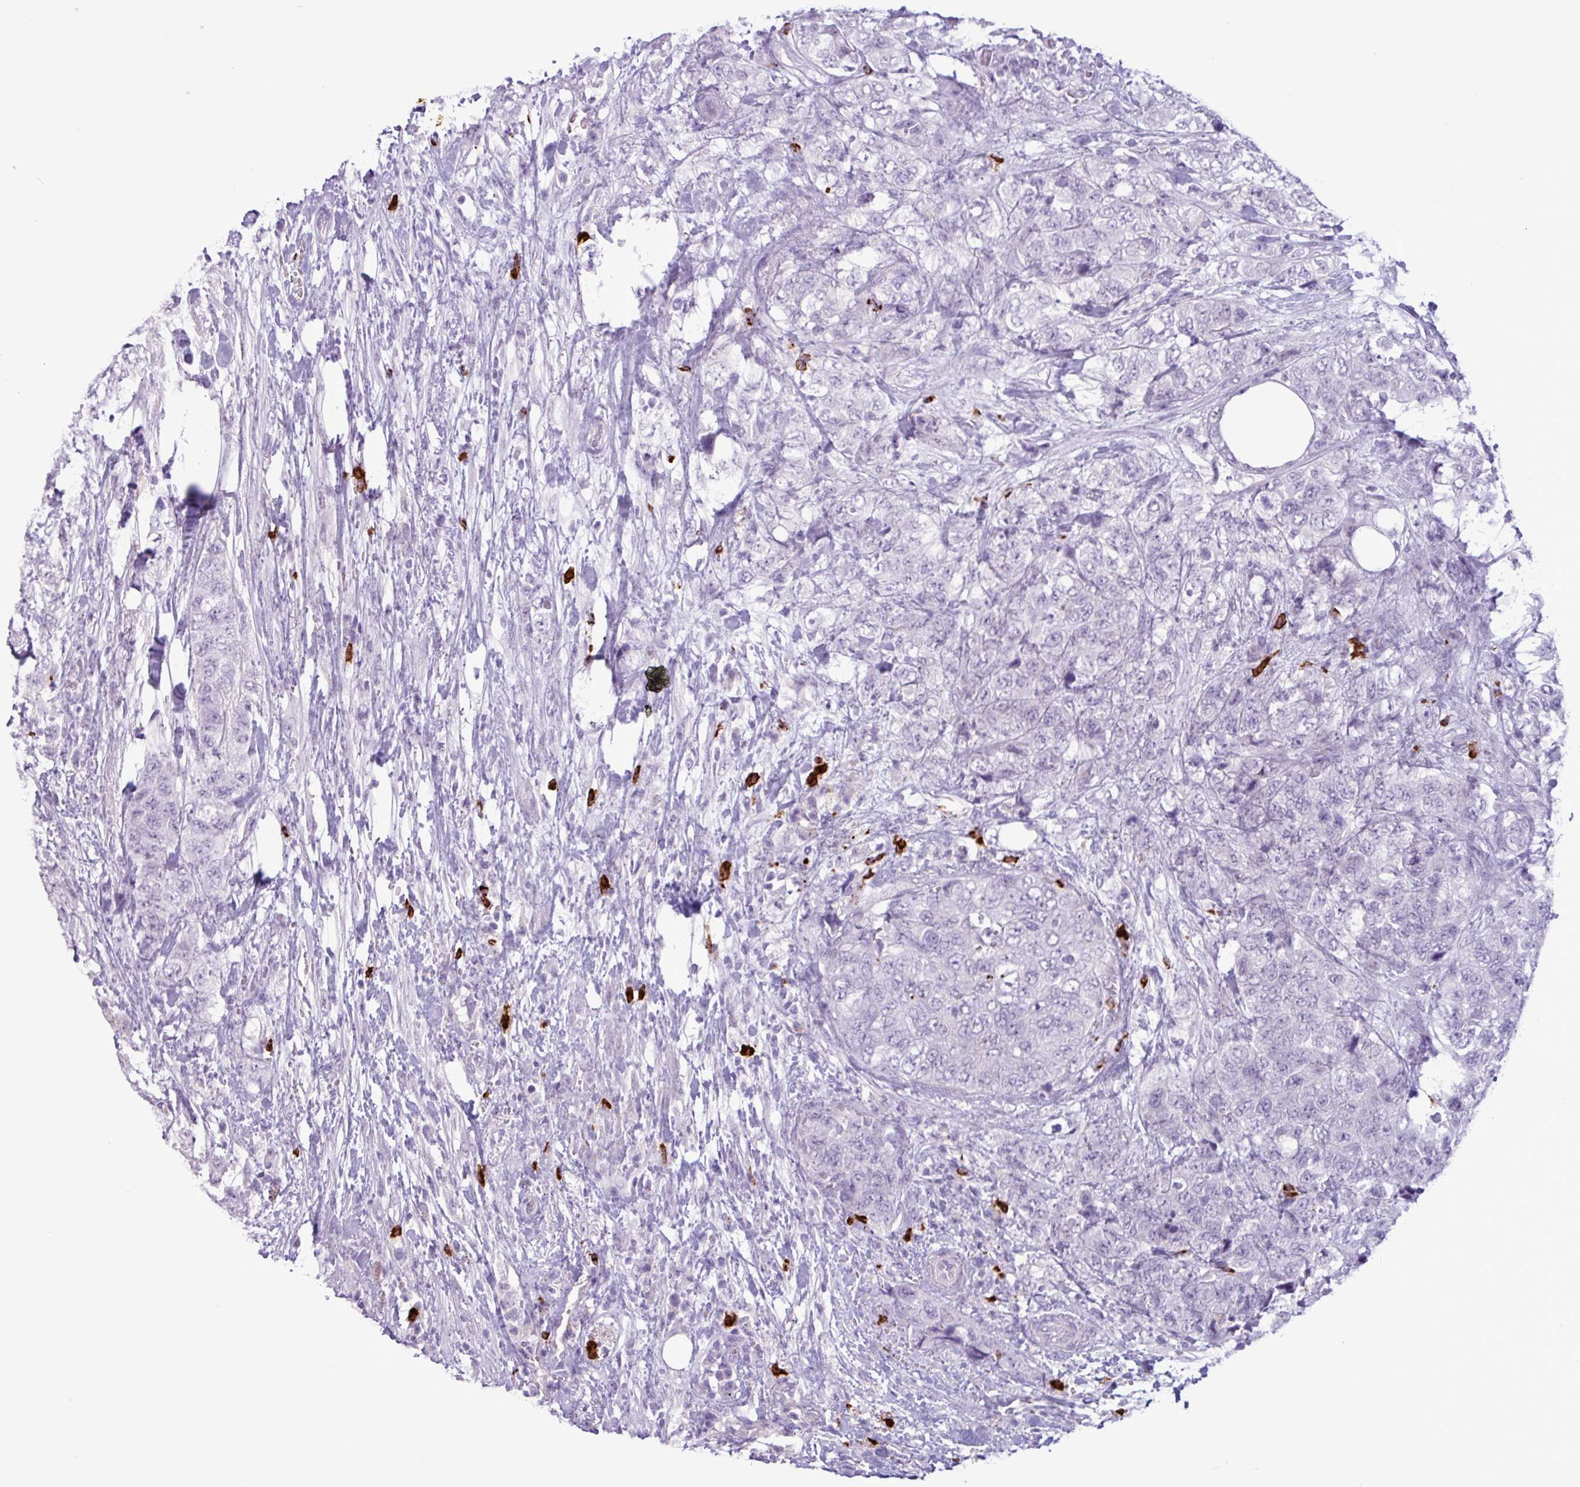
{"staining": {"intensity": "negative", "quantity": "none", "location": "none"}, "tissue": "urothelial cancer", "cell_type": "Tumor cells", "image_type": "cancer", "snomed": [{"axis": "morphology", "description": "Urothelial carcinoma, High grade"}, {"axis": "topography", "description": "Urinary bladder"}], "caption": "Immunohistochemical staining of human urothelial cancer demonstrates no significant expression in tumor cells.", "gene": "TMEM178A", "patient": {"sex": "female", "age": 78}}